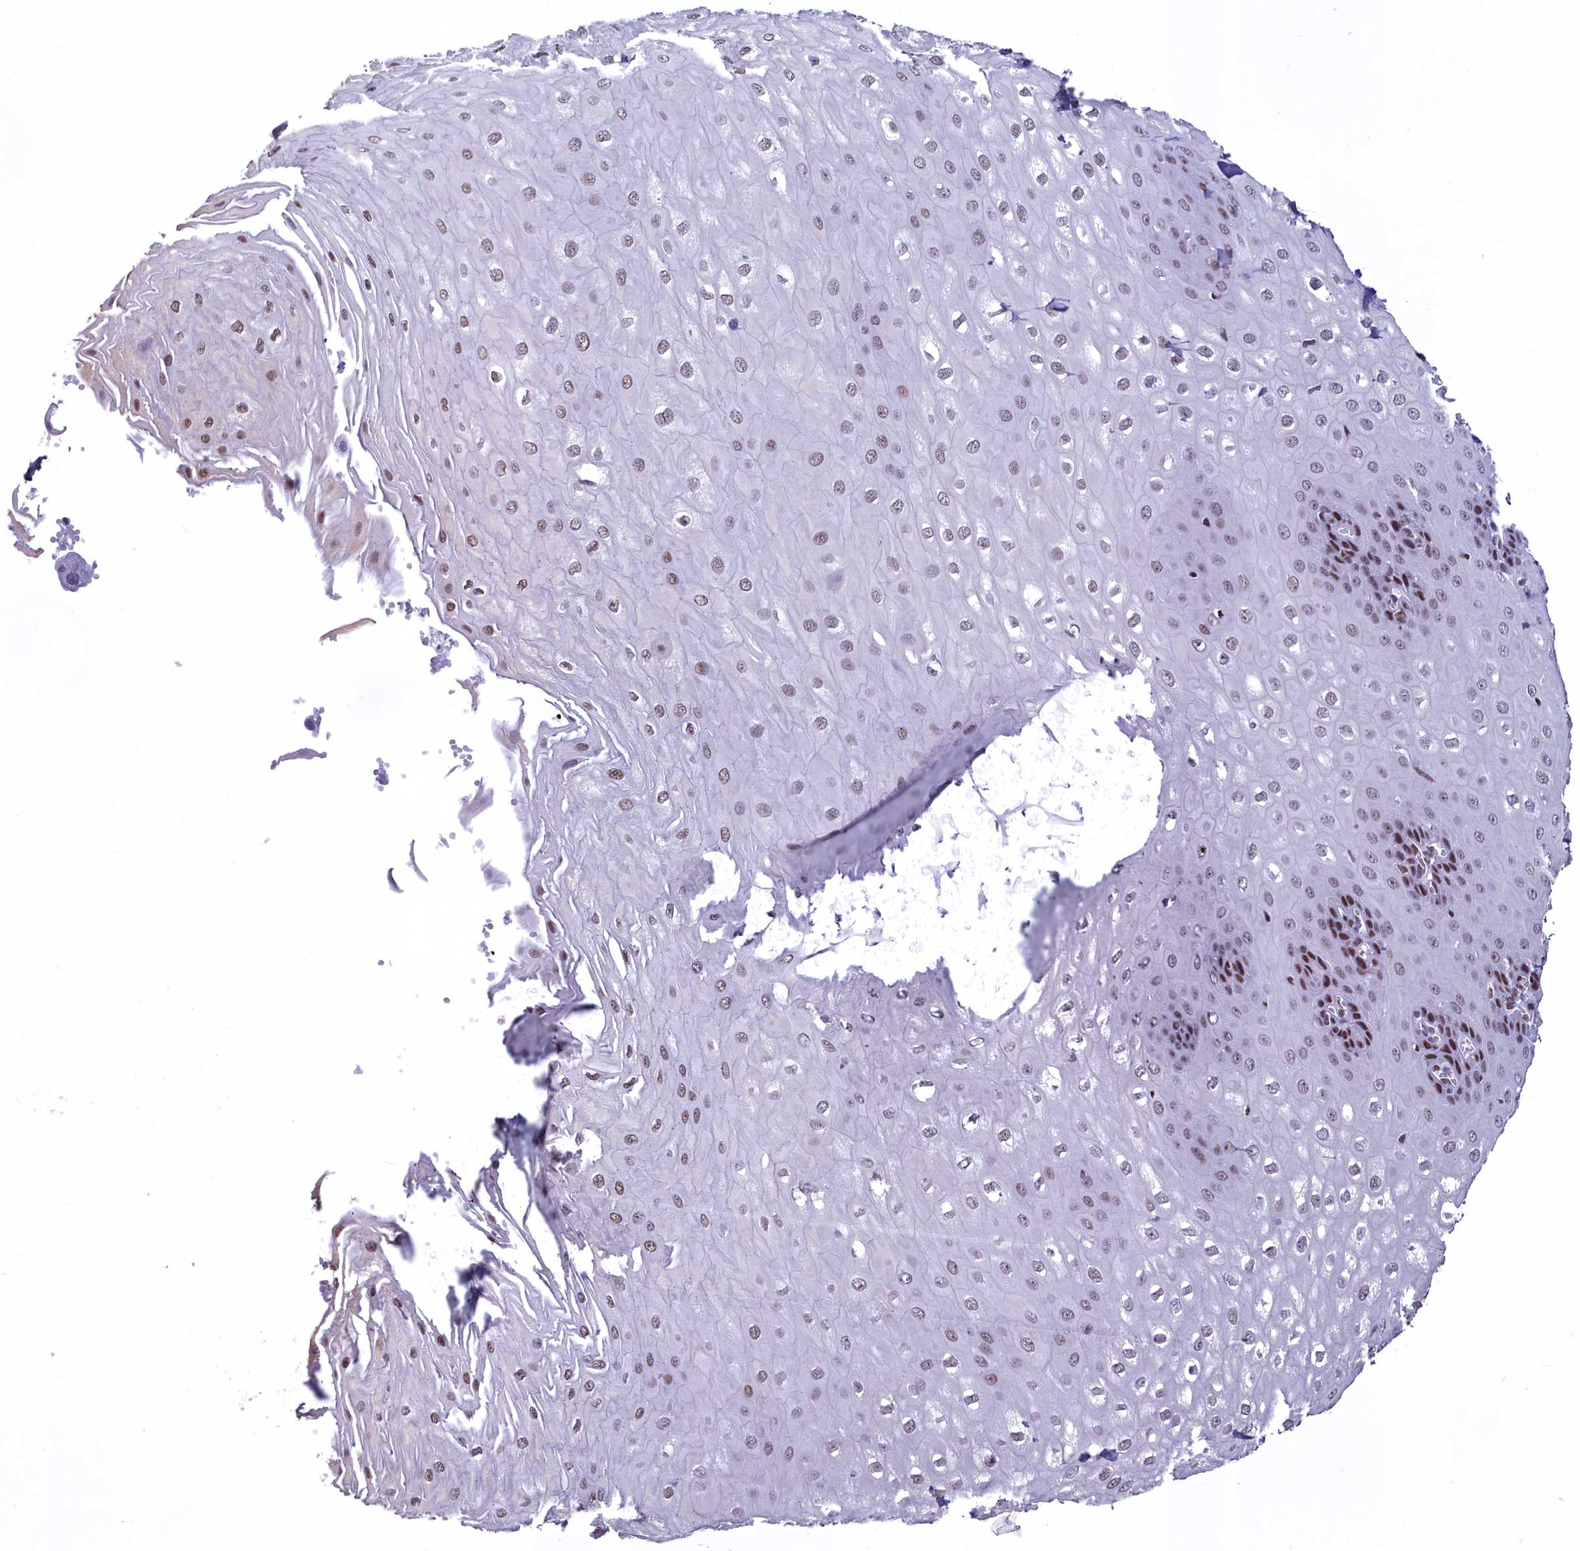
{"staining": {"intensity": "moderate", "quantity": ">75%", "location": "nuclear"}, "tissue": "esophagus", "cell_type": "Squamous epithelial cells", "image_type": "normal", "snomed": [{"axis": "morphology", "description": "Normal tissue, NOS"}, {"axis": "topography", "description": "Esophagus"}], "caption": "Protein expression by immunohistochemistry displays moderate nuclear positivity in about >75% of squamous epithelial cells in unremarkable esophagus.", "gene": "CDC26", "patient": {"sex": "male", "age": 60}}